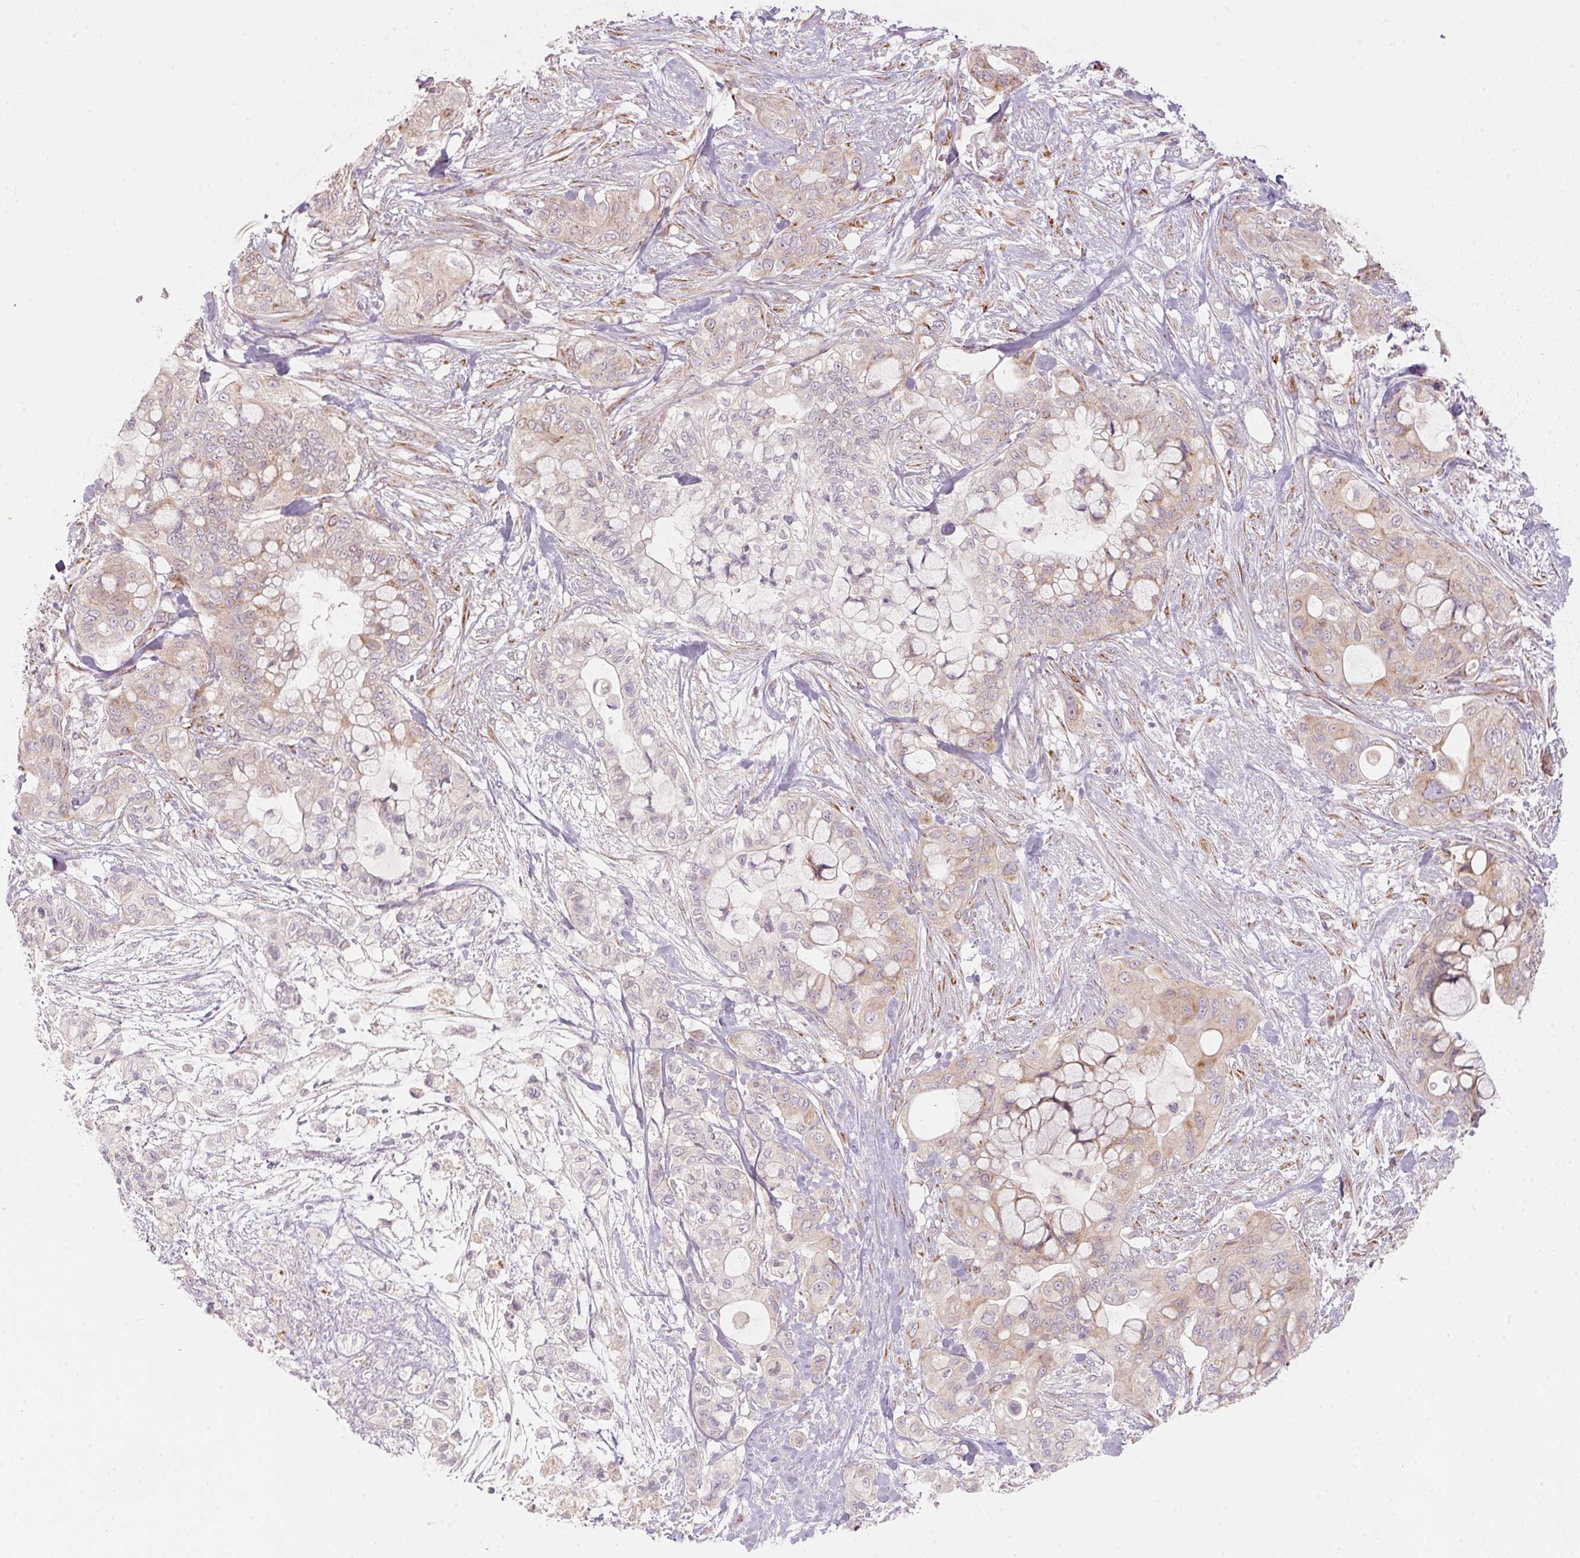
{"staining": {"intensity": "weak", "quantity": "25%-75%", "location": "cytoplasmic/membranous"}, "tissue": "pancreatic cancer", "cell_type": "Tumor cells", "image_type": "cancer", "snomed": [{"axis": "morphology", "description": "Adenocarcinoma, NOS"}, {"axis": "topography", "description": "Pancreas"}], "caption": "This image exhibits IHC staining of human pancreatic cancer, with low weak cytoplasmic/membranous staining in about 25%-75% of tumor cells.", "gene": "BLOC1S2", "patient": {"sex": "male", "age": 71}}